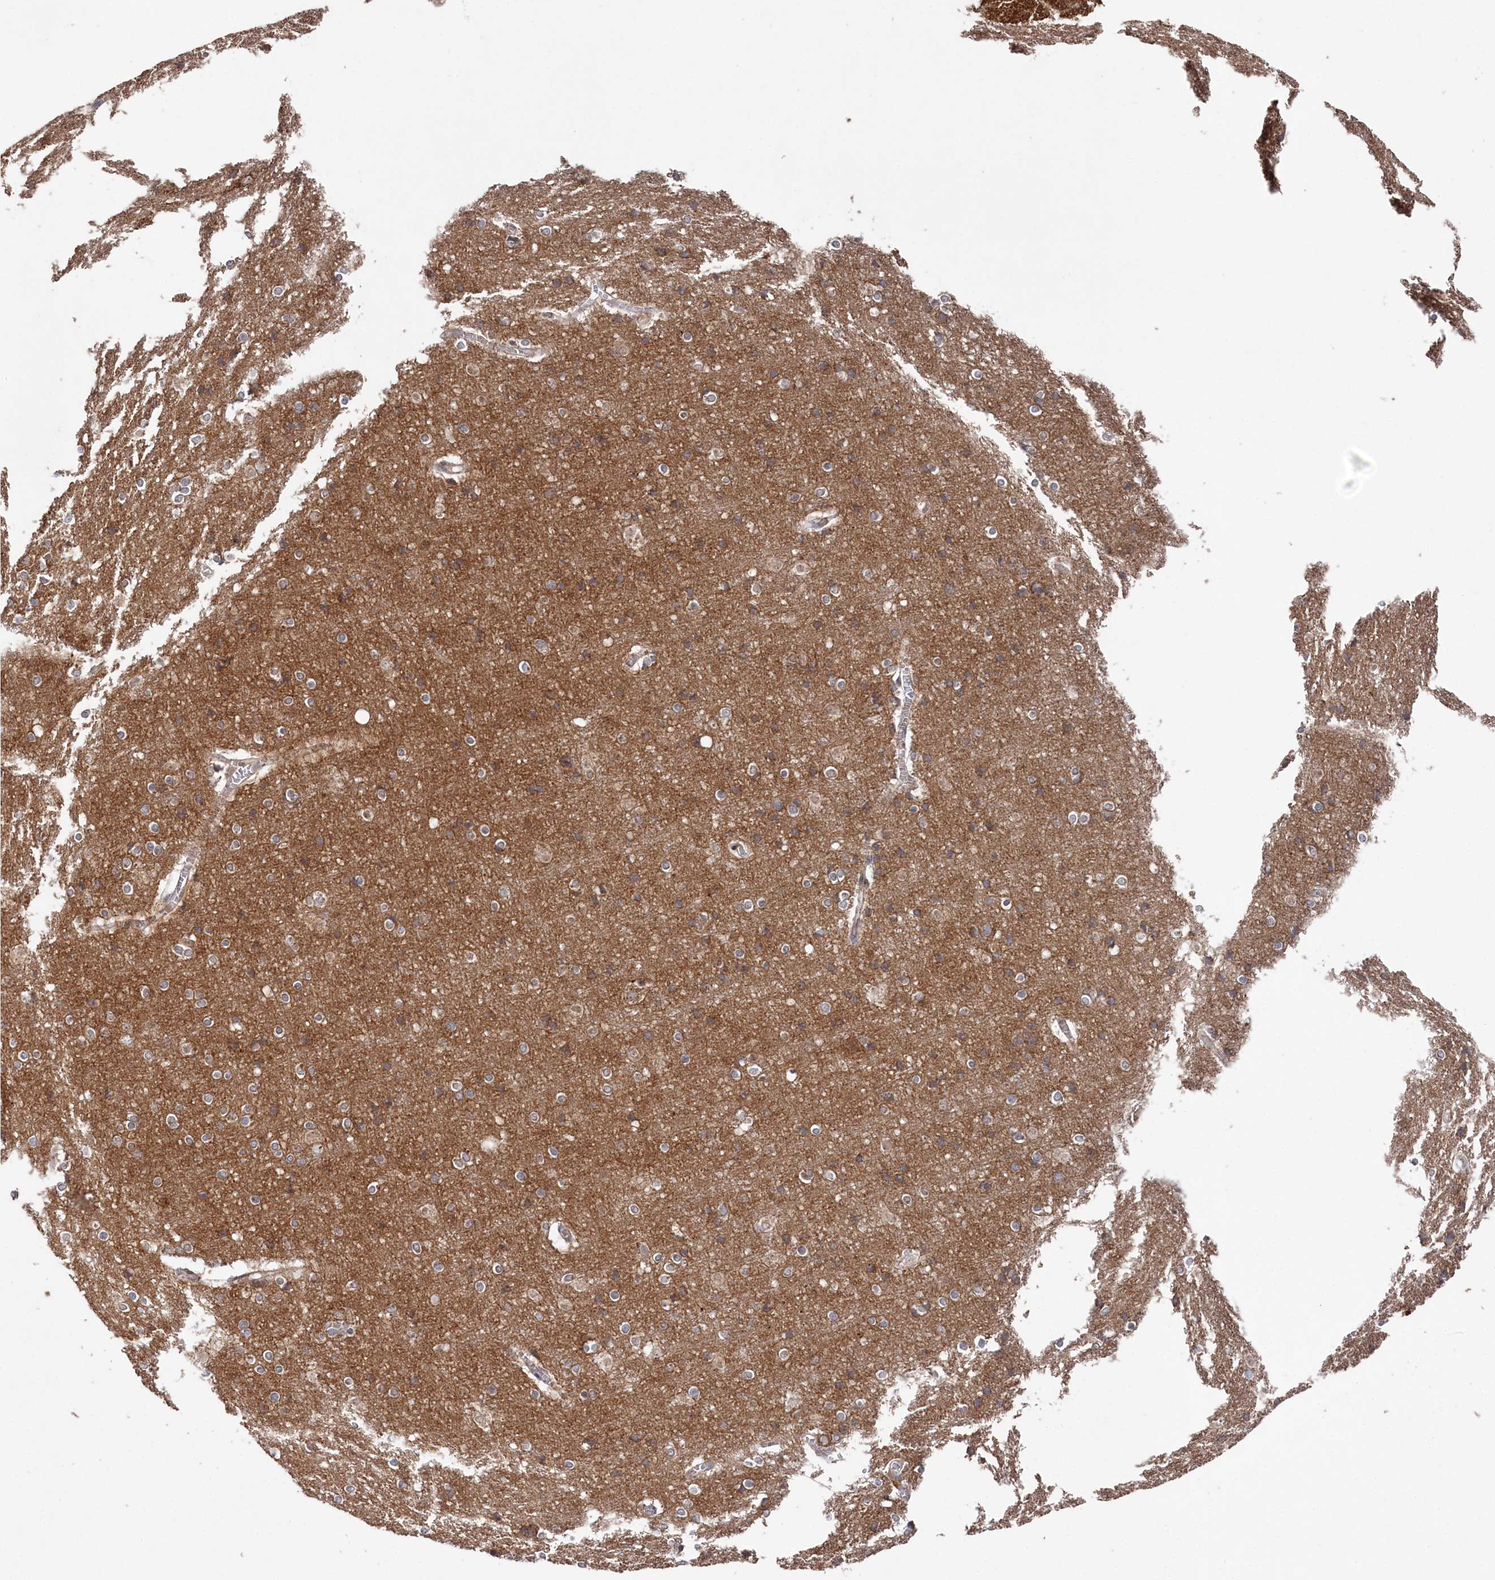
{"staining": {"intensity": "weak", "quantity": ">75%", "location": "cytoplasmic/membranous"}, "tissue": "cerebral cortex", "cell_type": "Endothelial cells", "image_type": "normal", "snomed": [{"axis": "morphology", "description": "Normal tissue, NOS"}, {"axis": "topography", "description": "Cerebral cortex"}], "caption": "A high-resolution image shows immunohistochemistry (IHC) staining of normal cerebral cortex, which shows weak cytoplasmic/membranous staining in about >75% of endothelial cells.", "gene": "WAPL", "patient": {"sex": "male", "age": 54}}